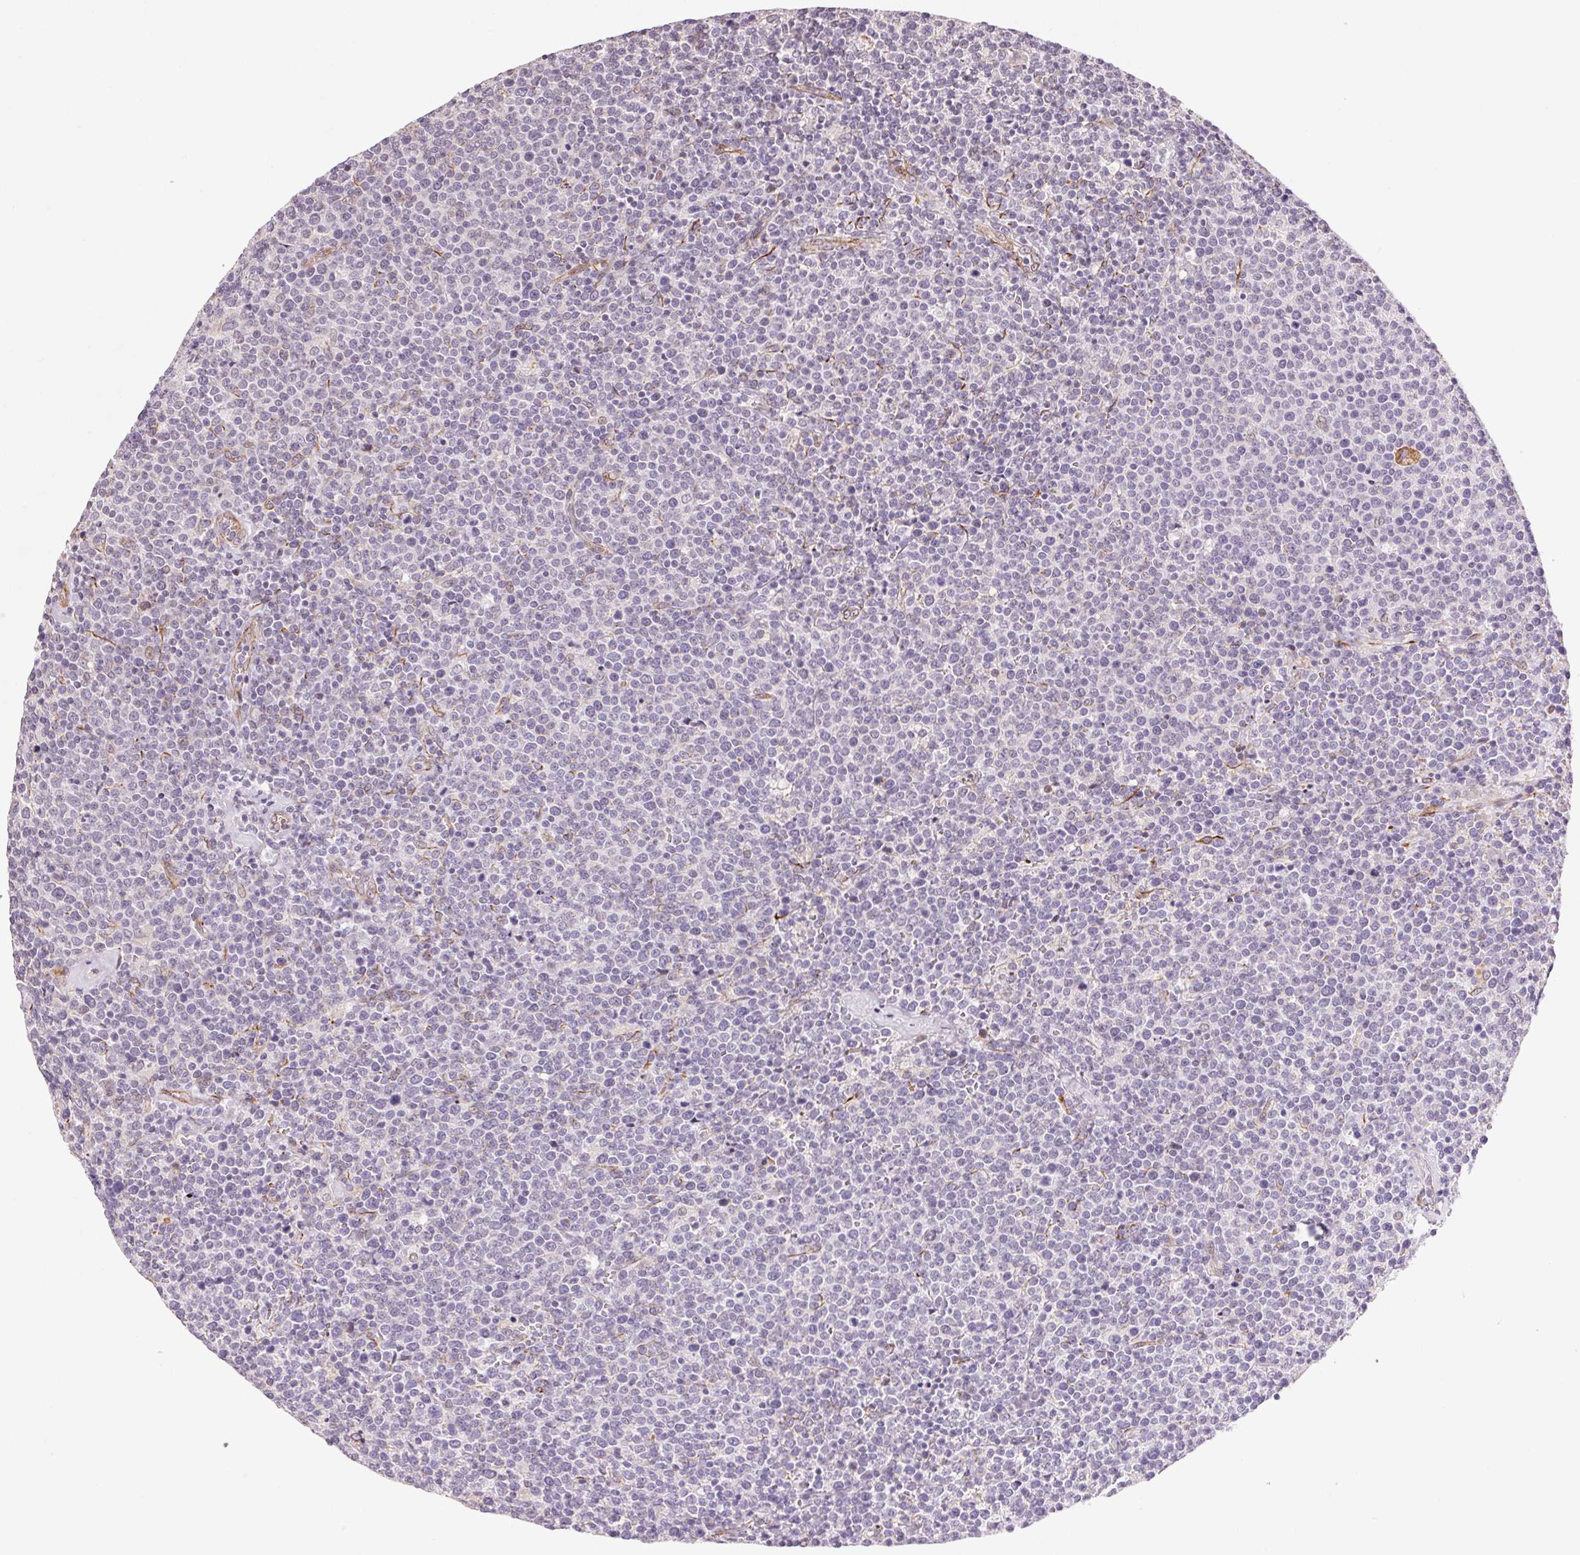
{"staining": {"intensity": "negative", "quantity": "none", "location": "none"}, "tissue": "lymphoma", "cell_type": "Tumor cells", "image_type": "cancer", "snomed": [{"axis": "morphology", "description": "Malignant lymphoma, non-Hodgkin's type, High grade"}, {"axis": "topography", "description": "Lymph node"}], "caption": "Photomicrograph shows no protein expression in tumor cells of high-grade malignant lymphoma, non-Hodgkin's type tissue.", "gene": "GYG2", "patient": {"sex": "male", "age": 61}}